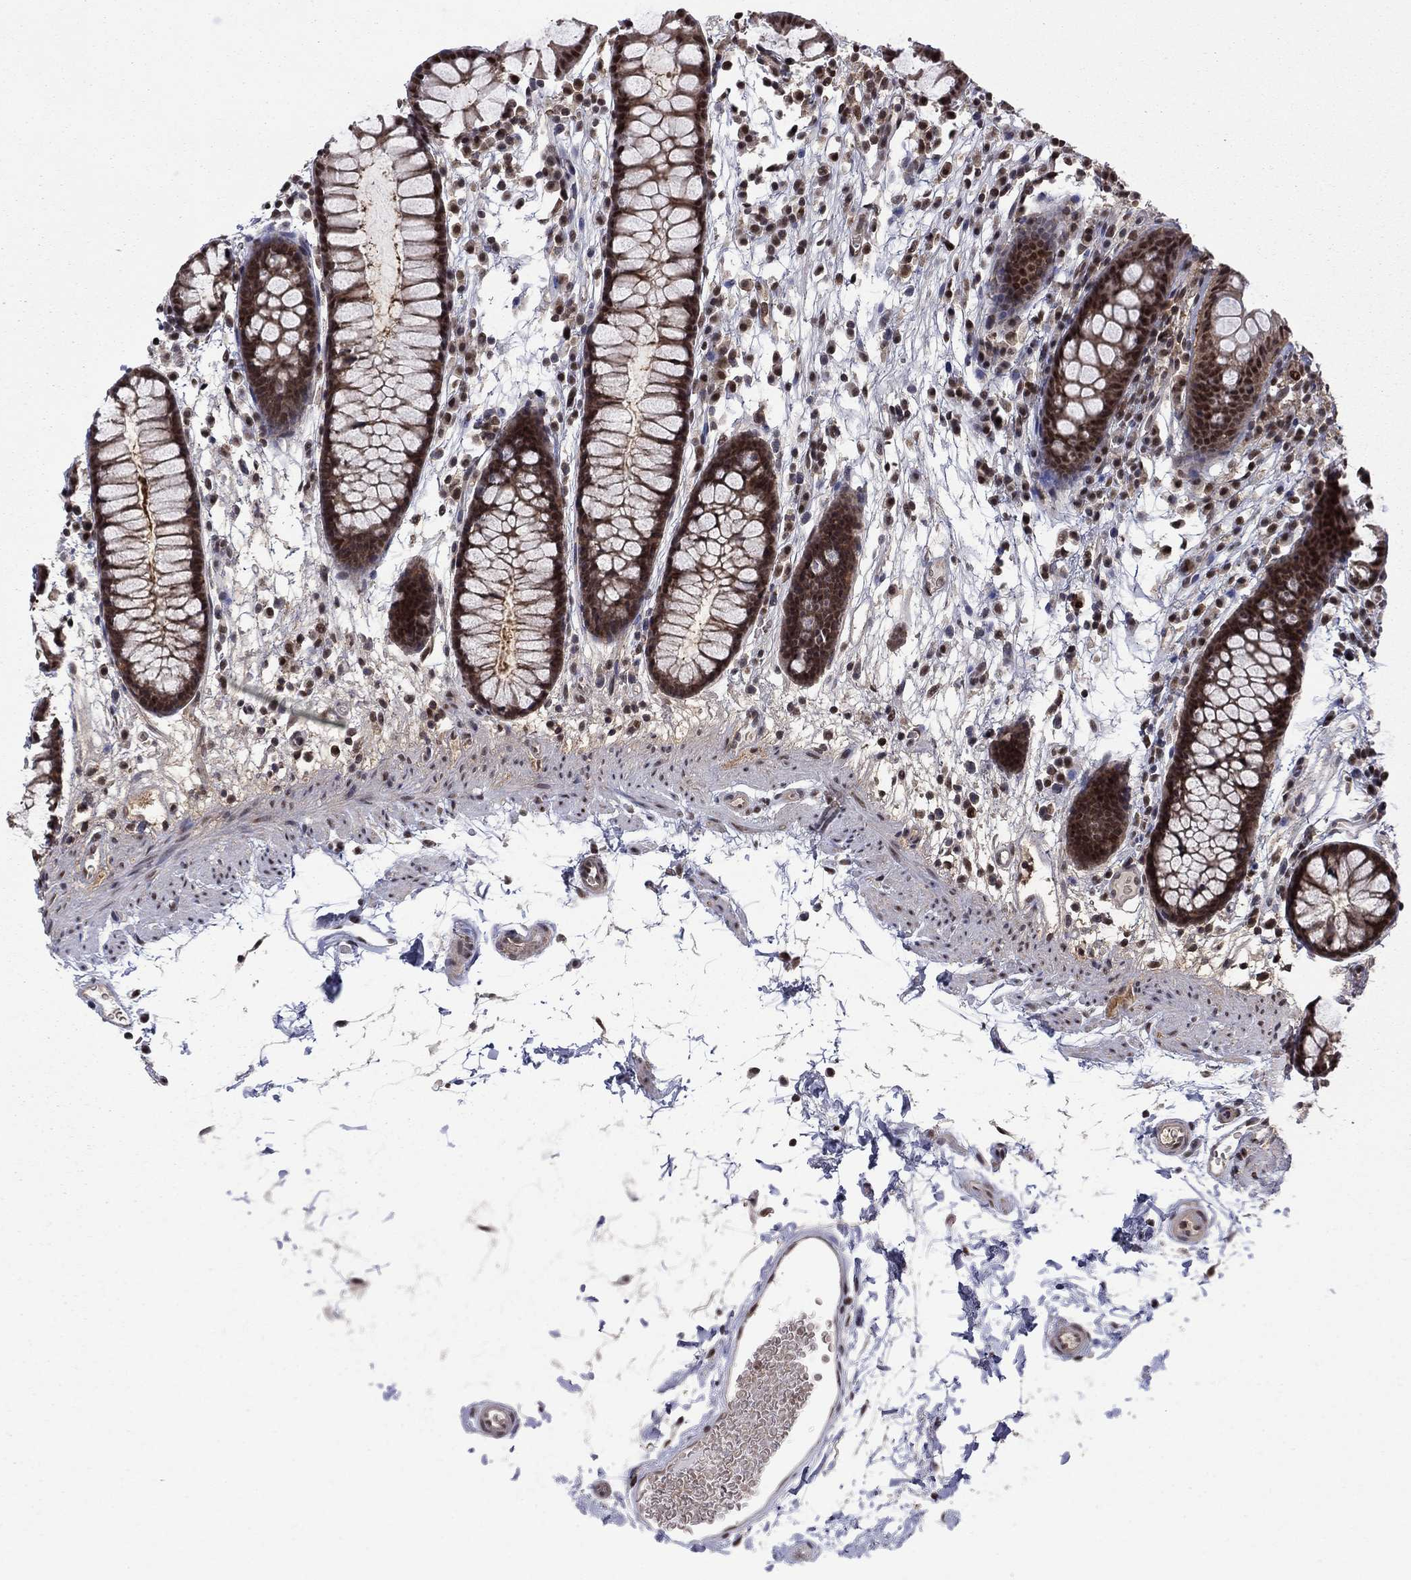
{"staining": {"intensity": "weak", "quantity": ">75%", "location": "cytoplasmic/membranous"}, "tissue": "colon", "cell_type": "Endothelial cells", "image_type": "normal", "snomed": [{"axis": "morphology", "description": "Normal tissue, NOS"}, {"axis": "topography", "description": "Colon"}], "caption": "Immunohistochemistry image of benign colon stained for a protein (brown), which displays low levels of weak cytoplasmic/membranous staining in about >75% of endothelial cells.", "gene": "PSMD2", "patient": {"sex": "male", "age": 76}}